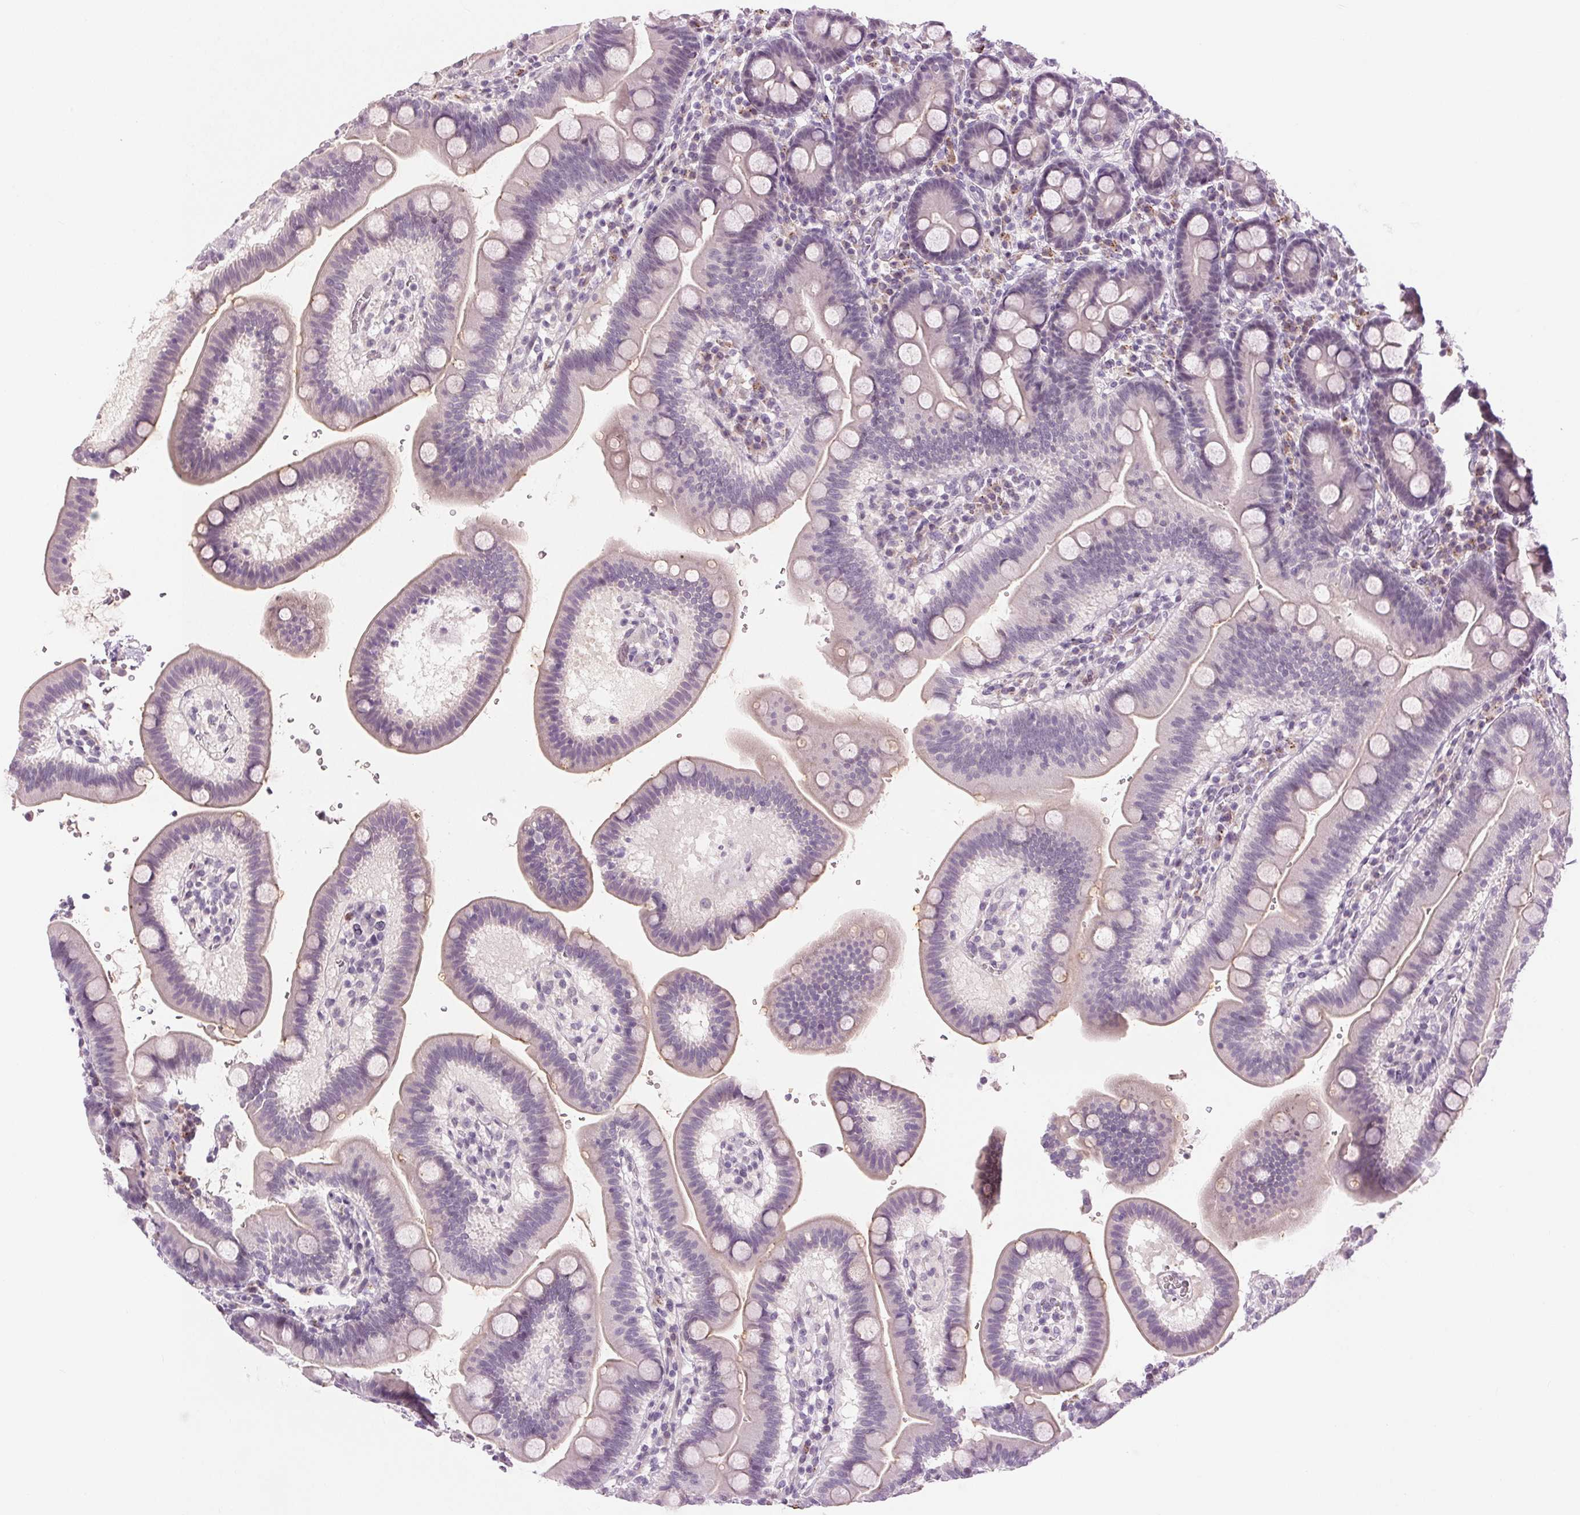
{"staining": {"intensity": "weak", "quantity": "25%-75%", "location": "cytoplasmic/membranous"}, "tissue": "duodenum", "cell_type": "Glandular cells", "image_type": "normal", "snomed": [{"axis": "morphology", "description": "Normal tissue, NOS"}, {"axis": "topography", "description": "Duodenum"}], "caption": "Brown immunohistochemical staining in benign human duodenum exhibits weak cytoplasmic/membranous staining in about 25%-75% of glandular cells. (DAB (3,3'-diaminobenzidine) IHC with brightfield microscopy, high magnification).", "gene": "HSF5", "patient": {"sex": "male", "age": 59}}